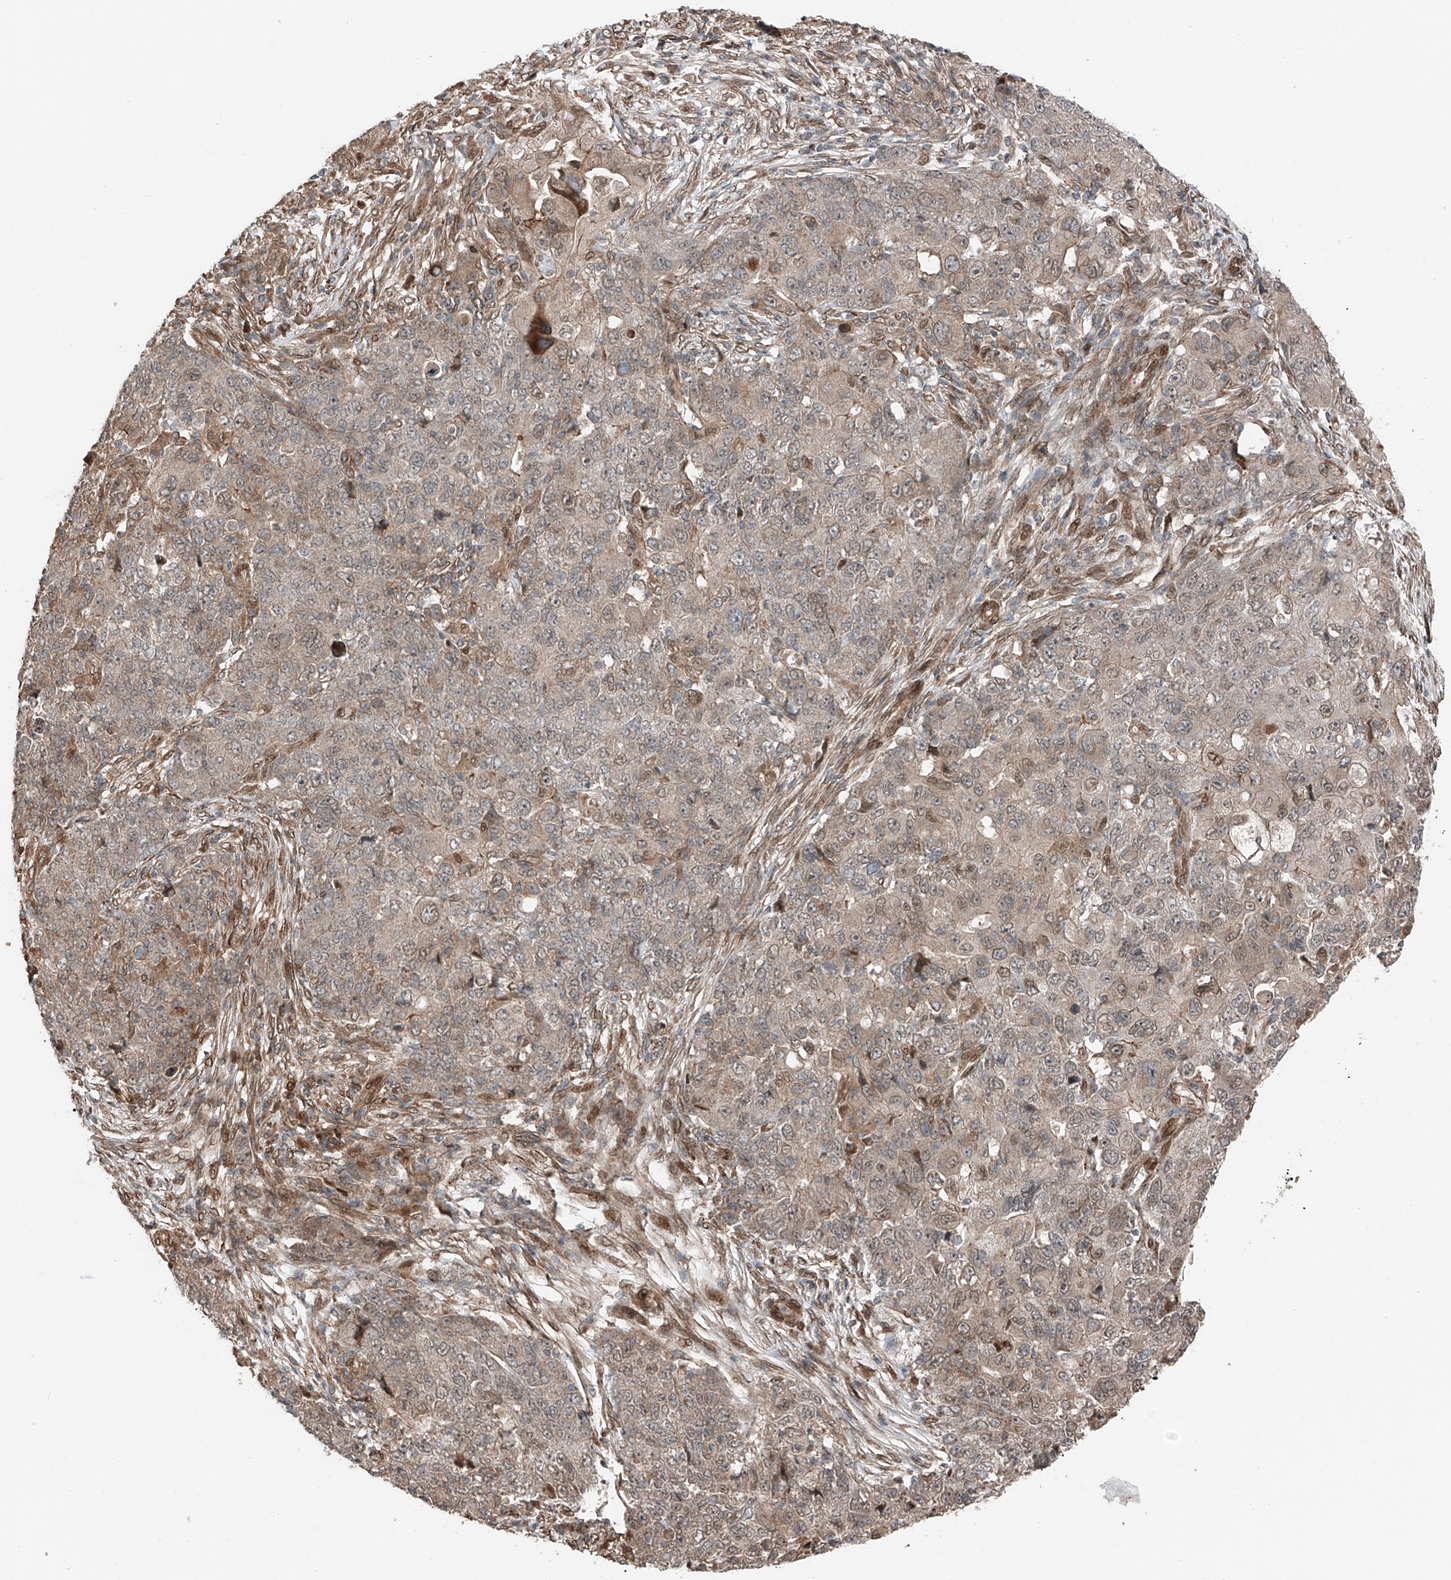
{"staining": {"intensity": "weak", "quantity": "<25%", "location": "cytoplasmic/membranous,nuclear"}, "tissue": "ovarian cancer", "cell_type": "Tumor cells", "image_type": "cancer", "snomed": [{"axis": "morphology", "description": "Carcinoma, endometroid"}, {"axis": "topography", "description": "Ovary"}], "caption": "High magnification brightfield microscopy of ovarian endometroid carcinoma stained with DAB (3,3'-diaminobenzidine) (brown) and counterstained with hematoxylin (blue): tumor cells show no significant staining. Nuclei are stained in blue.", "gene": "CEP162", "patient": {"sex": "female", "age": 42}}